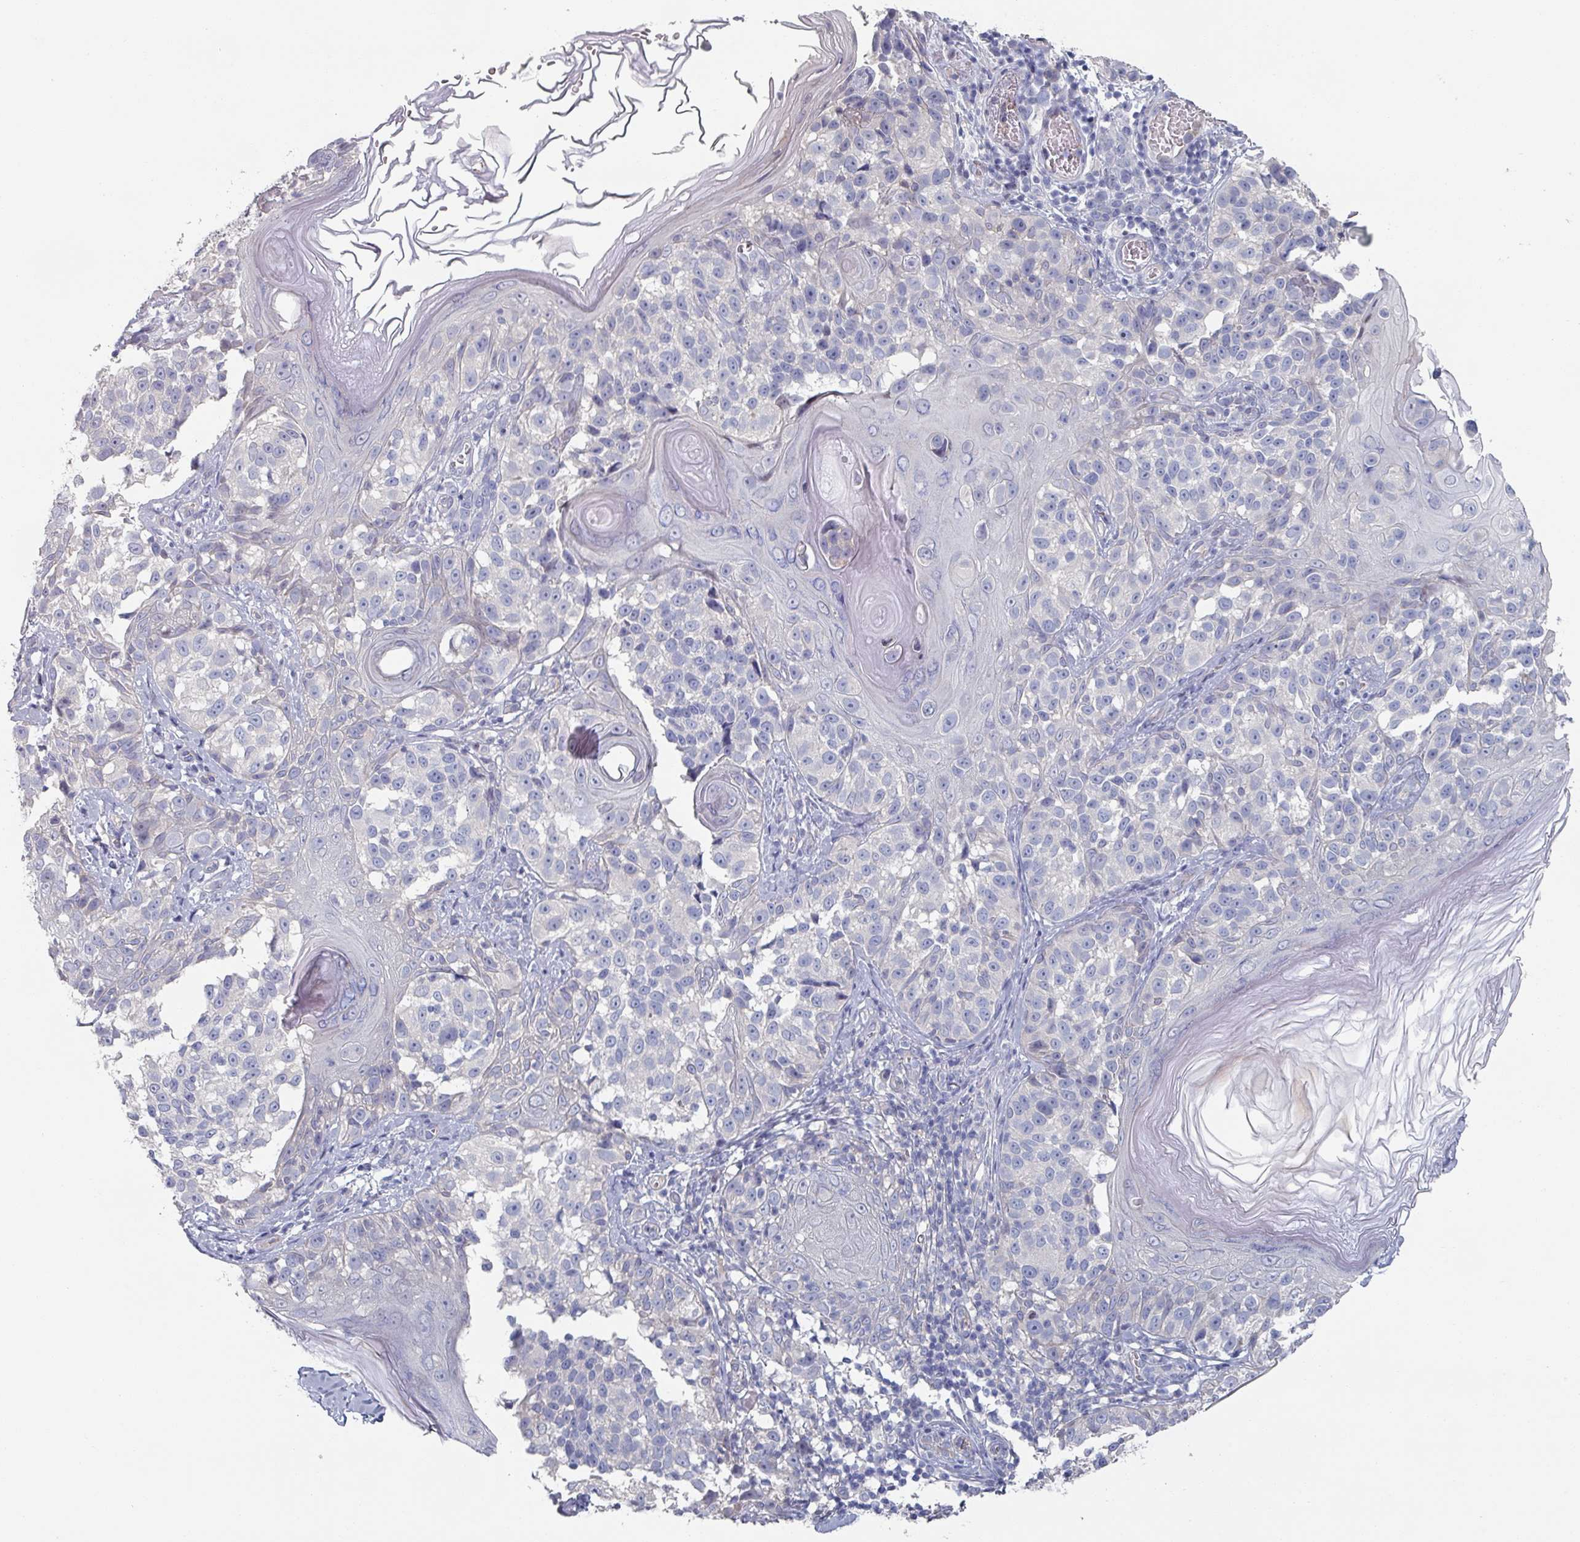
{"staining": {"intensity": "negative", "quantity": "none", "location": "none"}, "tissue": "melanoma", "cell_type": "Tumor cells", "image_type": "cancer", "snomed": [{"axis": "morphology", "description": "Malignant melanoma, NOS"}, {"axis": "topography", "description": "Skin"}], "caption": "A high-resolution image shows immunohistochemistry staining of melanoma, which displays no significant staining in tumor cells.", "gene": "EFL1", "patient": {"sex": "male", "age": 73}}